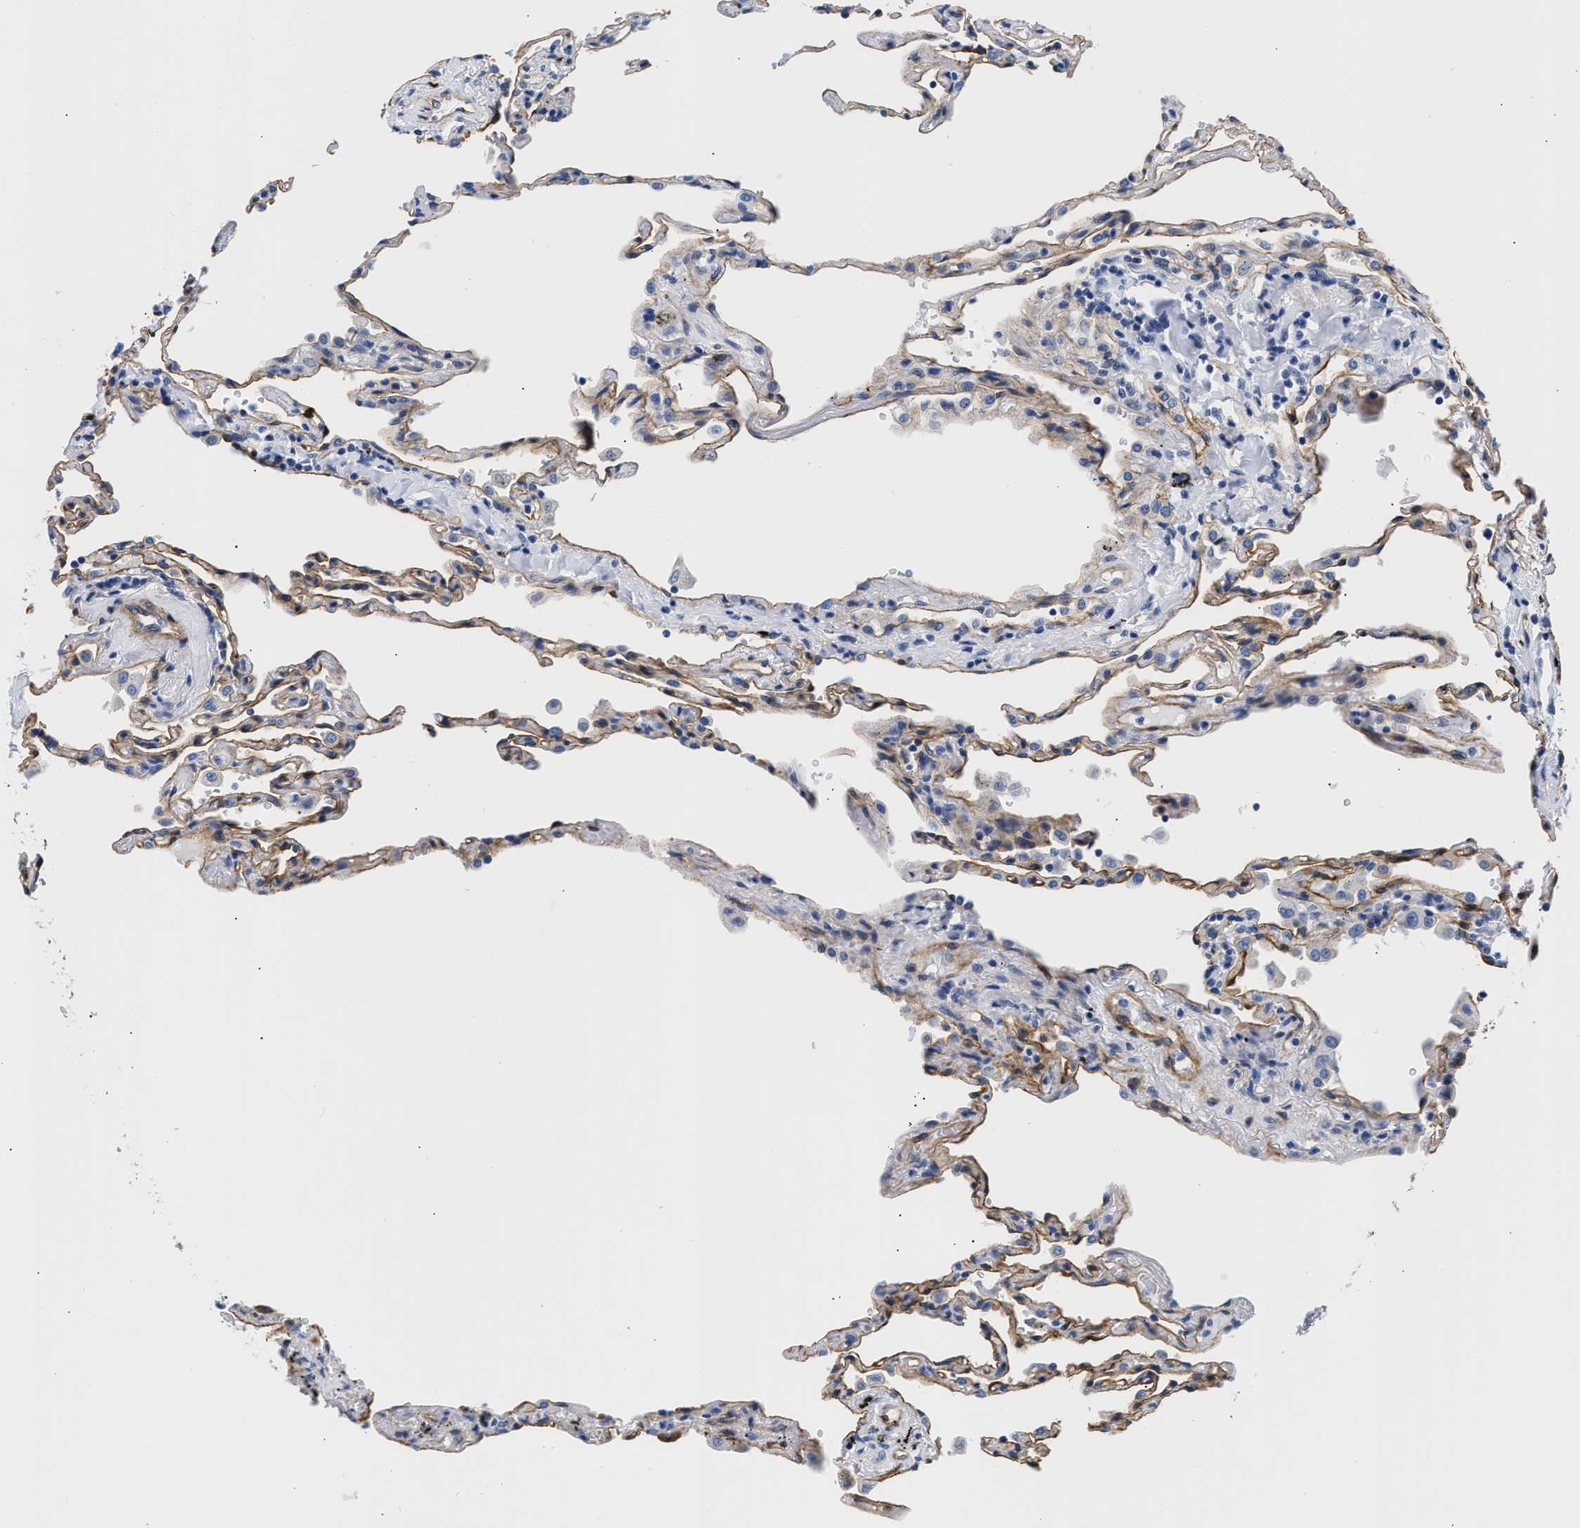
{"staining": {"intensity": "moderate", "quantity": "<25%", "location": "cytoplasmic/membranous"}, "tissue": "lung", "cell_type": "Alveolar cells", "image_type": "normal", "snomed": [{"axis": "morphology", "description": "Normal tissue, NOS"}, {"axis": "topography", "description": "Lung"}], "caption": "This photomicrograph displays unremarkable lung stained with IHC to label a protein in brown. The cytoplasmic/membranous of alveolar cells show moderate positivity for the protein. Nuclei are counter-stained blue.", "gene": "TRIM29", "patient": {"sex": "male", "age": 59}}